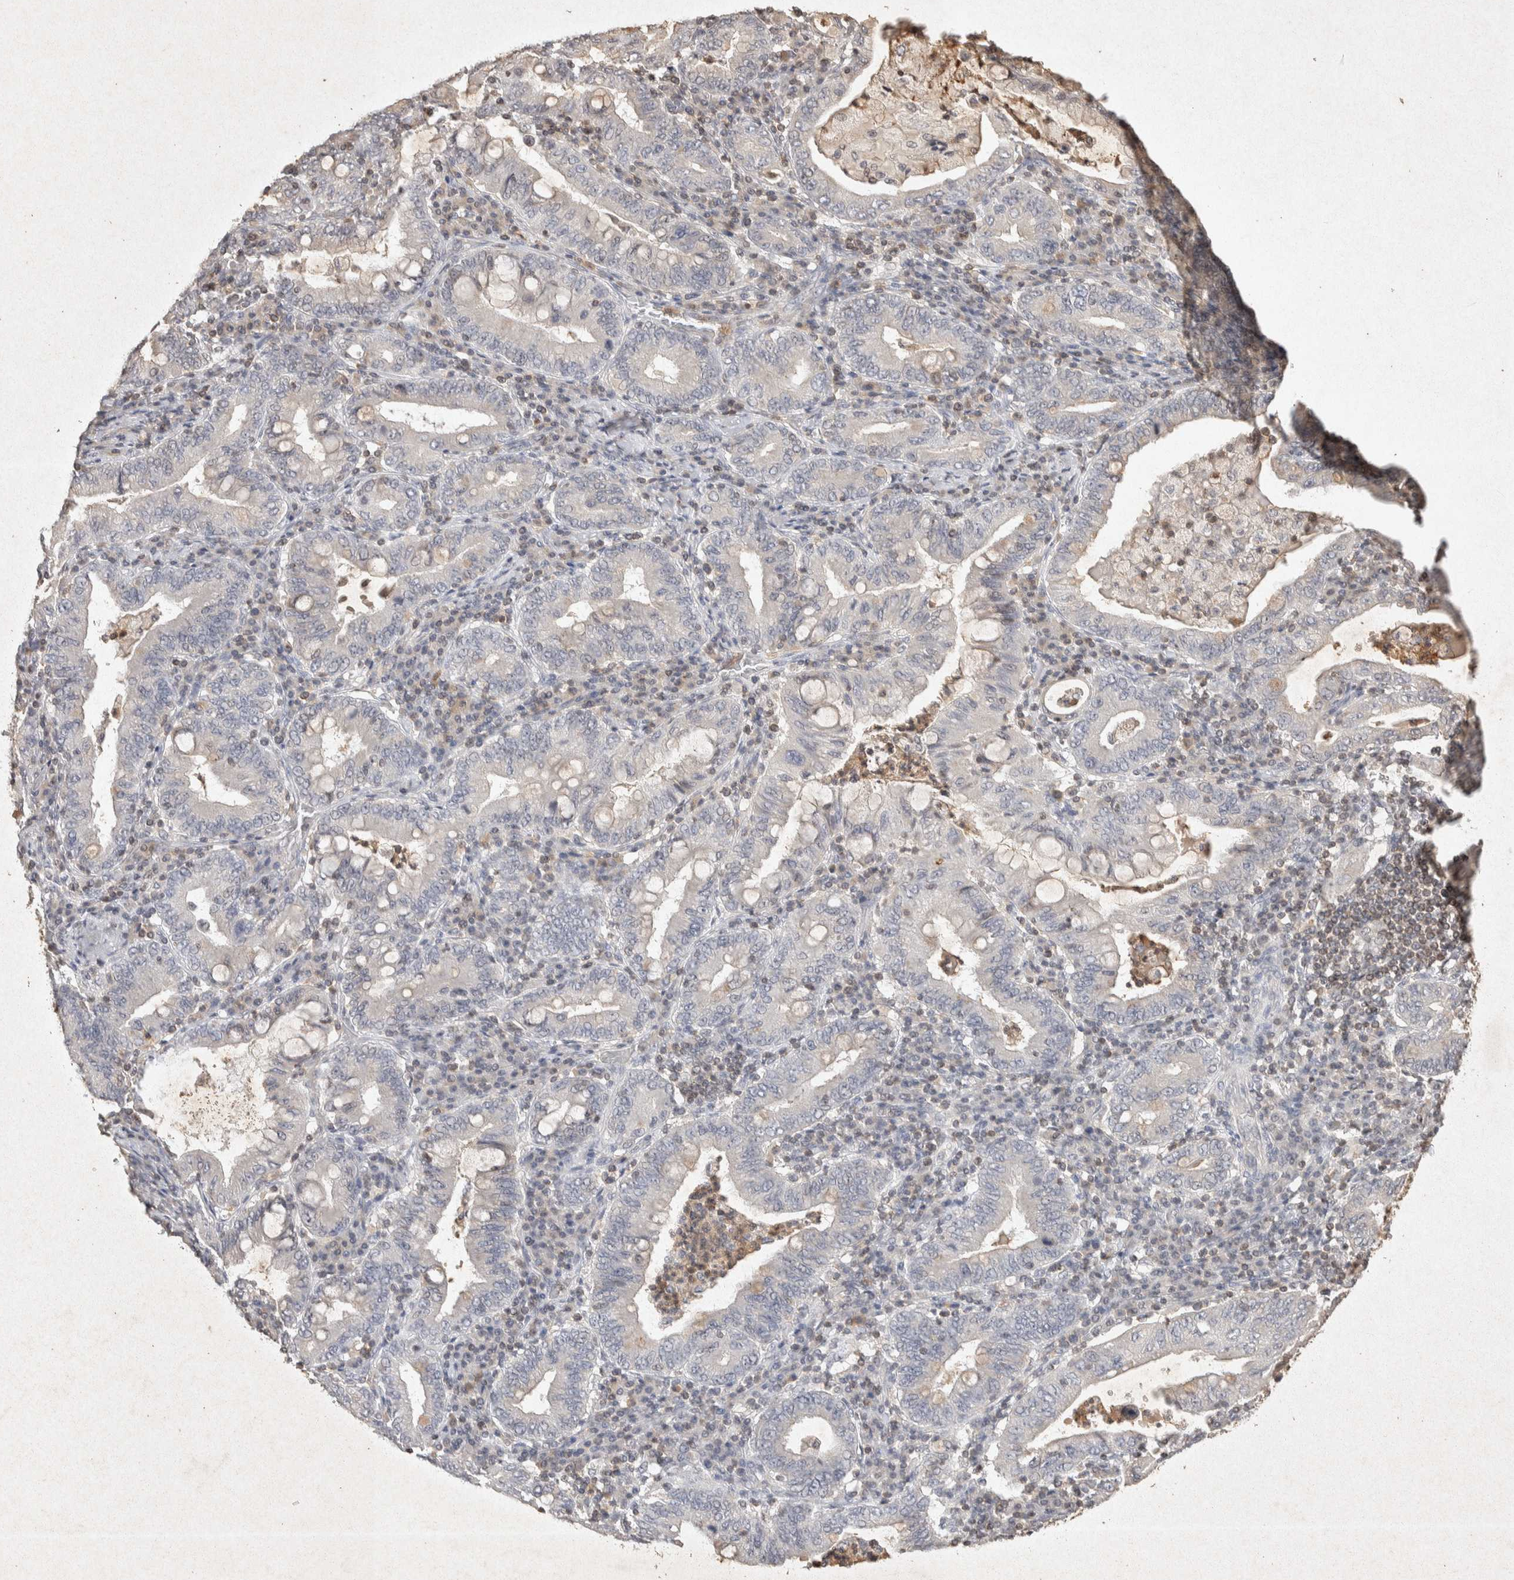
{"staining": {"intensity": "negative", "quantity": "none", "location": "none"}, "tissue": "stomach cancer", "cell_type": "Tumor cells", "image_type": "cancer", "snomed": [{"axis": "morphology", "description": "Normal tissue, NOS"}, {"axis": "morphology", "description": "Adenocarcinoma, NOS"}, {"axis": "topography", "description": "Esophagus"}, {"axis": "topography", "description": "Stomach, upper"}, {"axis": "topography", "description": "Peripheral nerve tissue"}], "caption": "Immunohistochemical staining of stomach cancer (adenocarcinoma) reveals no significant expression in tumor cells. The staining is performed using DAB (3,3'-diaminobenzidine) brown chromogen with nuclei counter-stained in using hematoxylin.", "gene": "RAC2", "patient": {"sex": "male", "age": 62}}